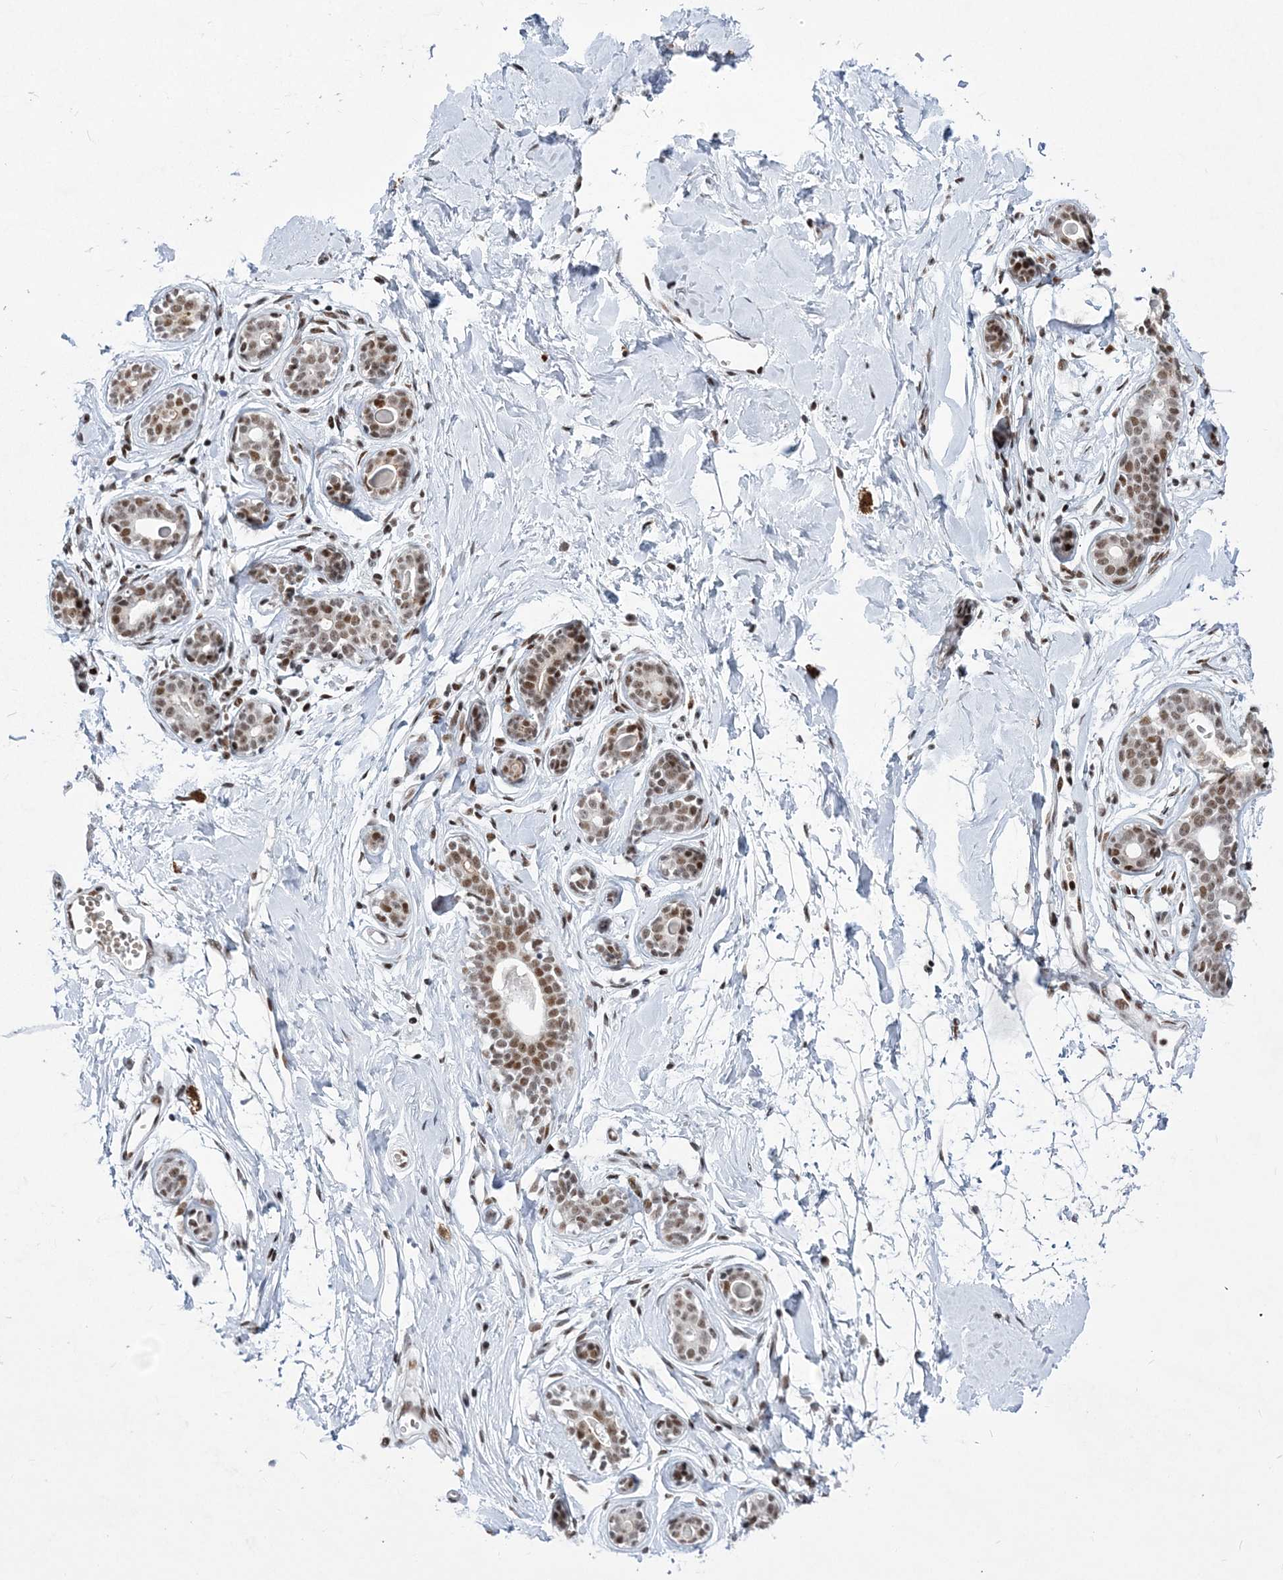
{"staining": {"intensity": "negative", "quantity": "none", "location": "none"}, "tissue": "breast", "cell_type": "Adipocytes", "image_type": "normal", "snomed": [{"axis": "morphology", "description": "Normal tissue, NOS"}, {"axis": "morphology", "description": "Adenoma, NOS"}, {"axis": "topography", "description": "Breast"}], "caption": "Human breast stained for a protein using immunohistochemistry (IHC) shows no staining in adipocytes.", "gene": "ZBTB7A", "patient": {"sex": "female", "age": 23}}